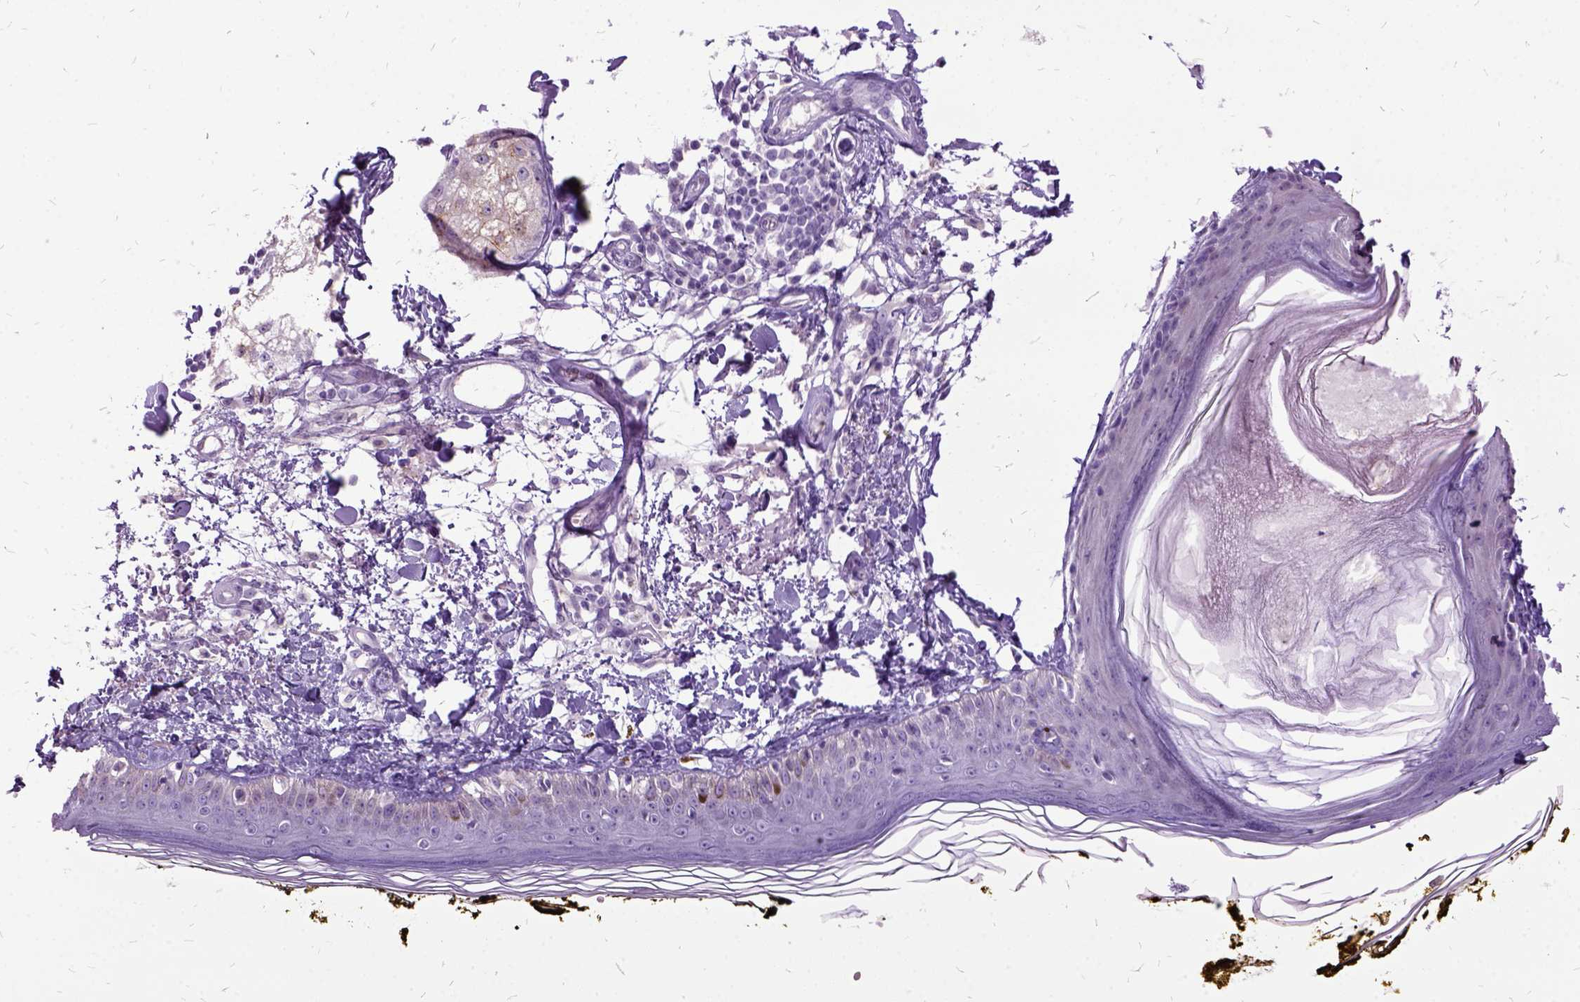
{"staining": {"intensity": "negative", "quantity": "none", "location": "none"}, "tissue": "skin", "cell_type": "Fibroblasts", "image_type": "normal", "snomed": [{"axis": "morphology", "description": "Normal tissue, NOS"}, {"axis": "topography", "description": "Skin"}], "caption": "Fibroblasts show no significant expression in normal skin. (Stains: DAB immunohistochemistry with hematoxylin counter stain, Microscopy: brightfield microscopy at high magnification).", "gene": "MME", "patient": {"sex": "male", "age": 76}}